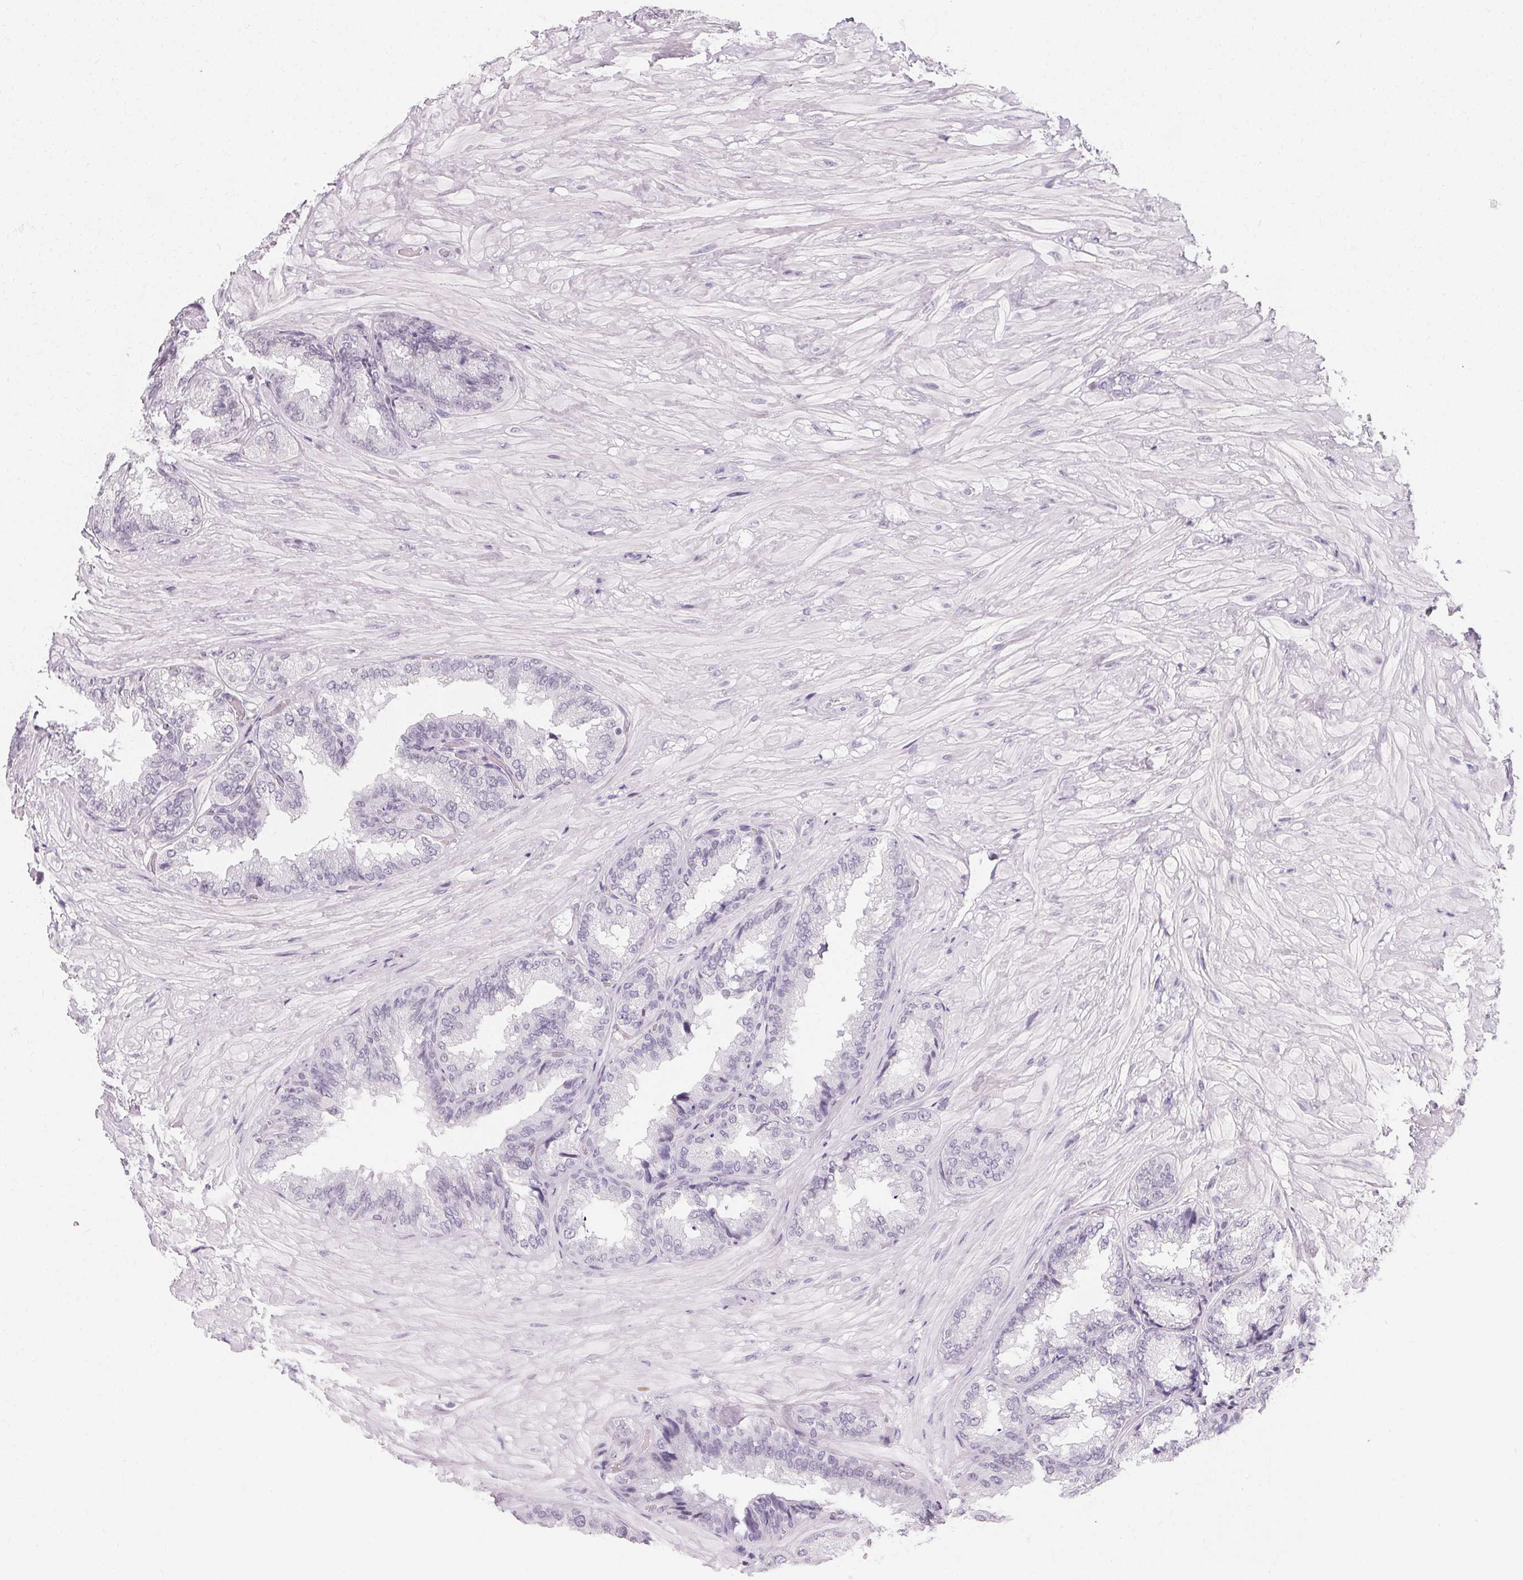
{"staining": {"intensity": "negative", "quantity": "none", "location": "none"}, "tissue": "seminal vesicle", "cell_type": "Glandular cells", "image_type": "normal", "snomed": [{"axis": "morphology", "description": "Normal tissue, NOS"}, {"axis": "topography", "description": "Seminal veicle"}], "caption": "This photomicrograph is of unremarkable seminal vesicle stained with IHC to label a protein in brown with the nuclei are counter-stained blue. There is no positivity in glandular cells. Brightfield microscopy of immunohistochemistry (IHC) stained with DAB (3,3'-diaminobenzidine) (brown) and hematoxylin (blue), captured at high magnification.", "gene": "SYNPR", "patient": {"sex": "male", "age": 68}}